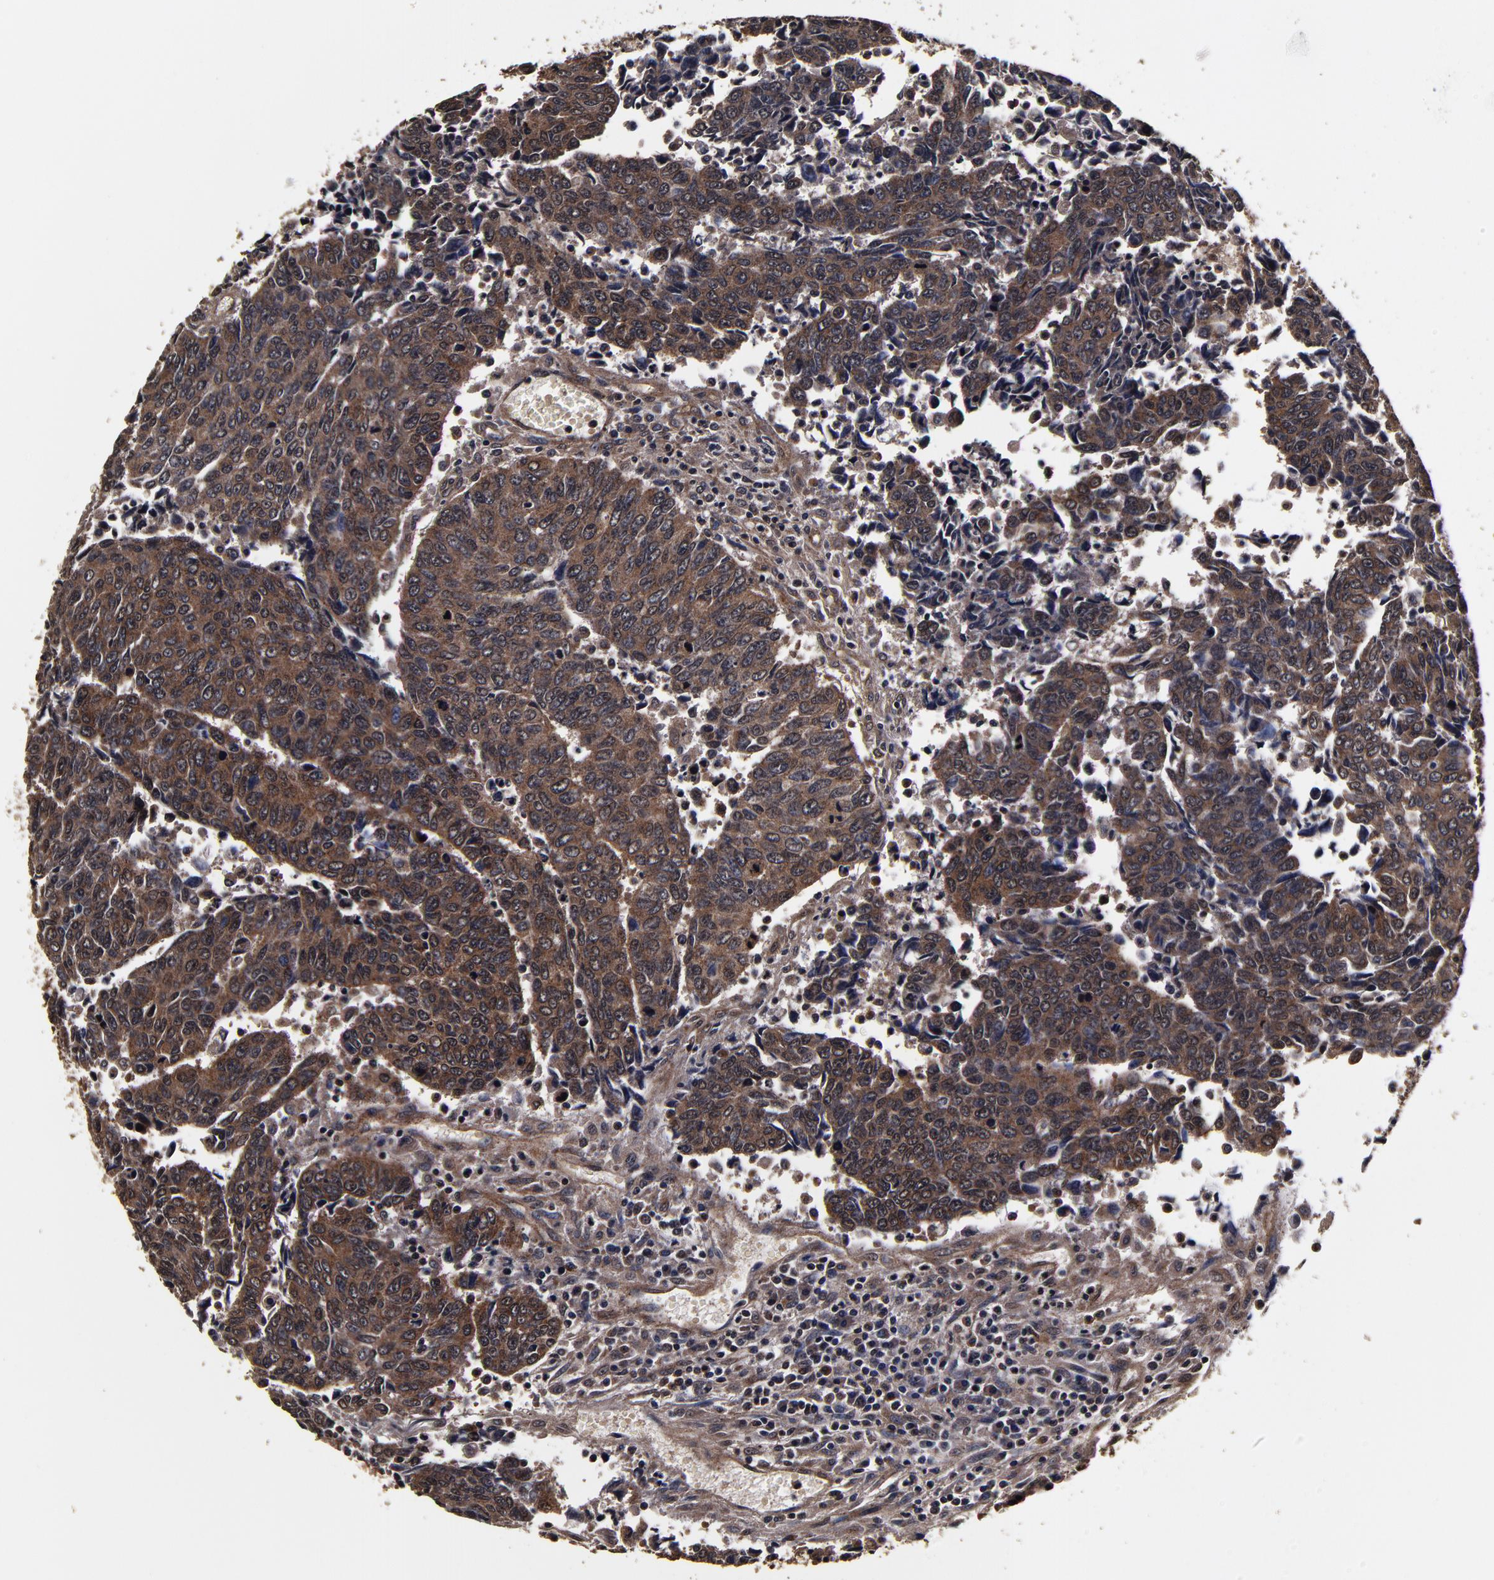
{"staining": {"intensity": "strong", "quantity": ">75%", "location": "cytoplasmic/membranous"}, "tissue": "urothelial cancer", "cell_type": "Tumor cells", "image_type": "cancer", "snomed": [{"axis": "morphology", "description": "Urothelial carcinoma, High grade"}, {"axis": "topography", "description": "Urinary bladder"}], "caption": "Immunohistochemistry histopathology image of human urothelial cancer stained for a protein (brown), which shows high levels of strong cytoplasmic/membranous positivity in about >75% of tumor cells.", "gene": "MMP15", "patient": {"sex": "male", "age": 86}}